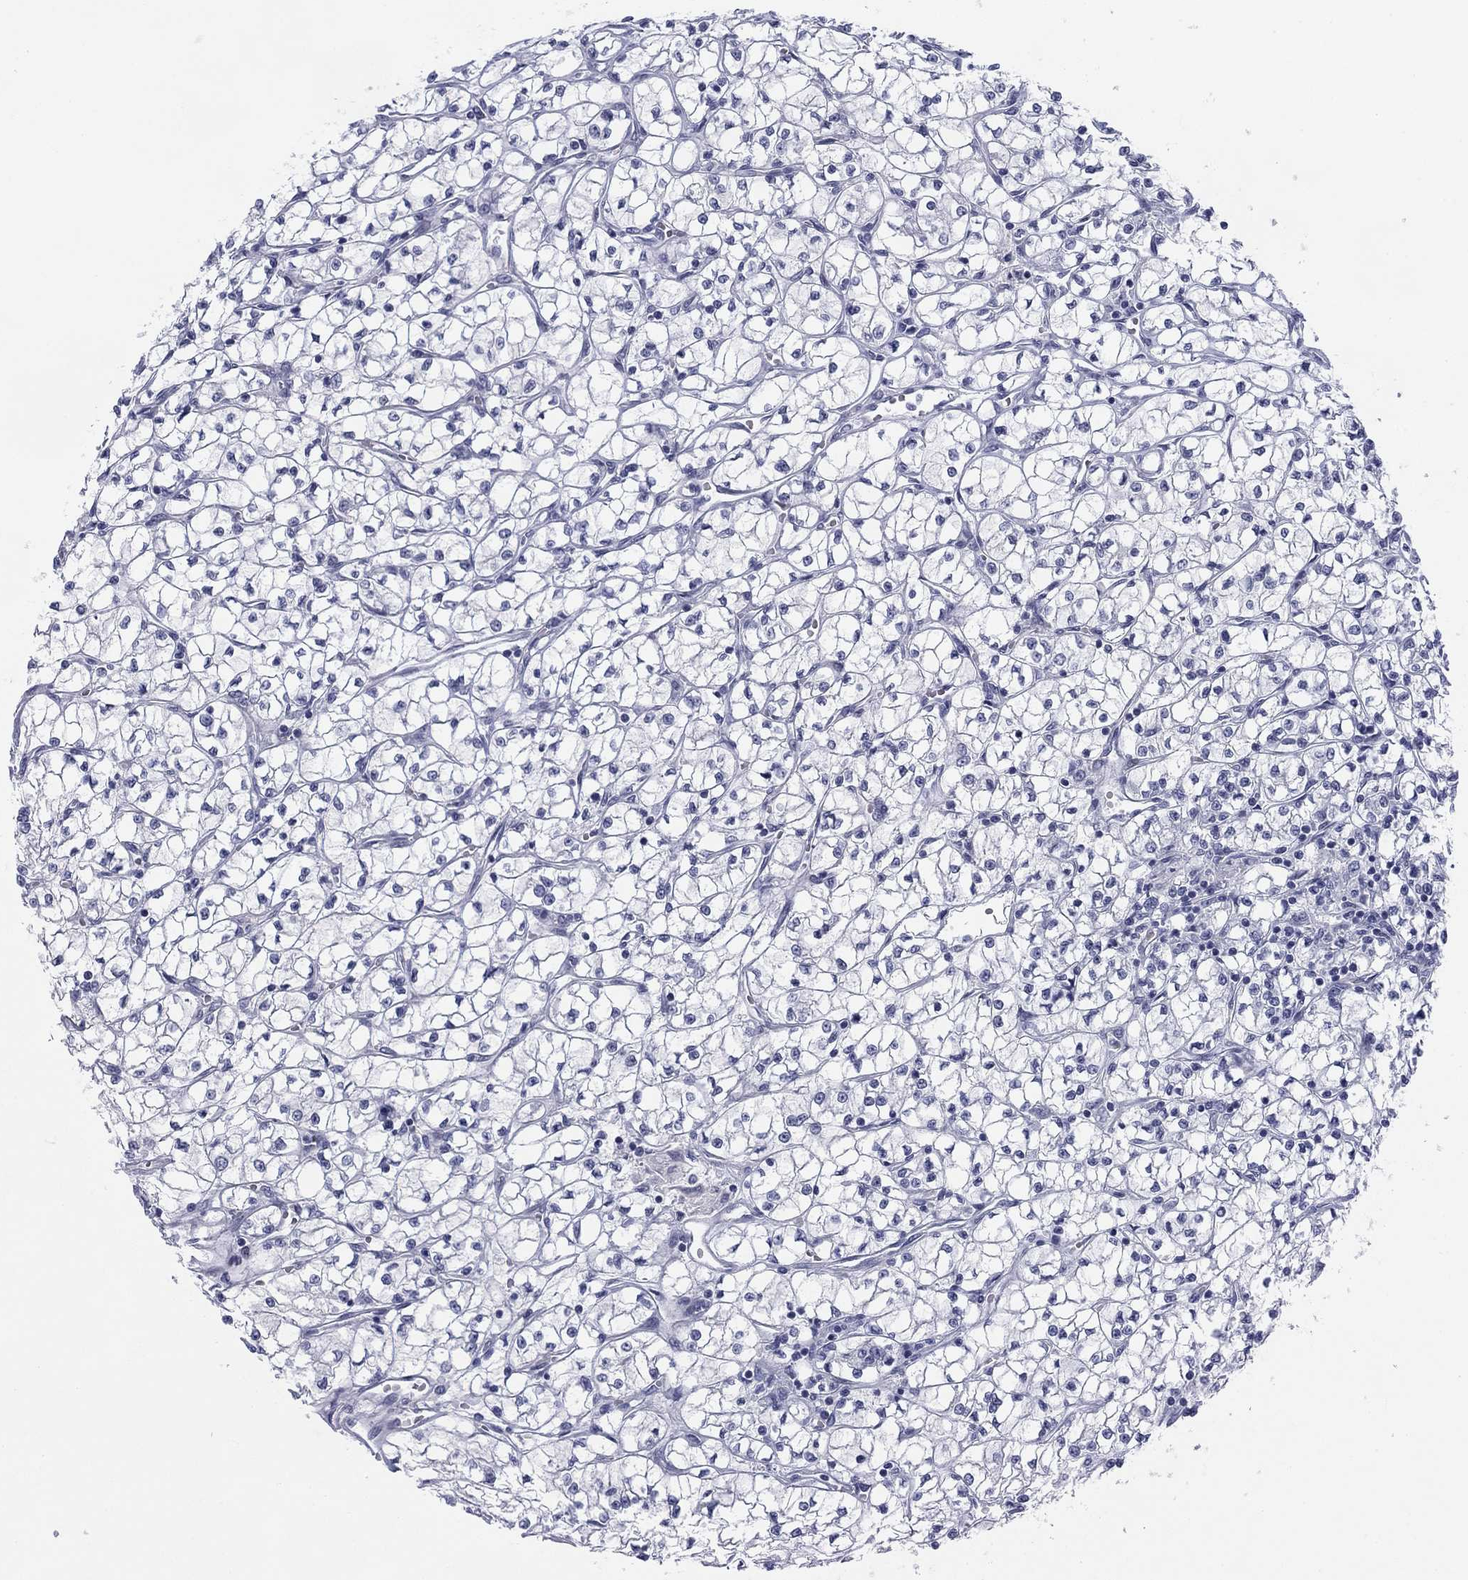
{"staining": {"intensity": "negative", "quantity": "none", "location": "none"}, "tissue": "renal cancer", "cell_type": "Tumor cells", "image_type": "cancer", "snomed": [{"axis": "morphology", "description": "Adenocarcinoma, NOS"}, {"axis": "topography", "description": "Kidney"}], "caption": "IHC of human adenocarcinoma (renal) shows no expression in tumor cells.", "gene": "PRPH", "patient": {"sex": "female", "age": 64}}